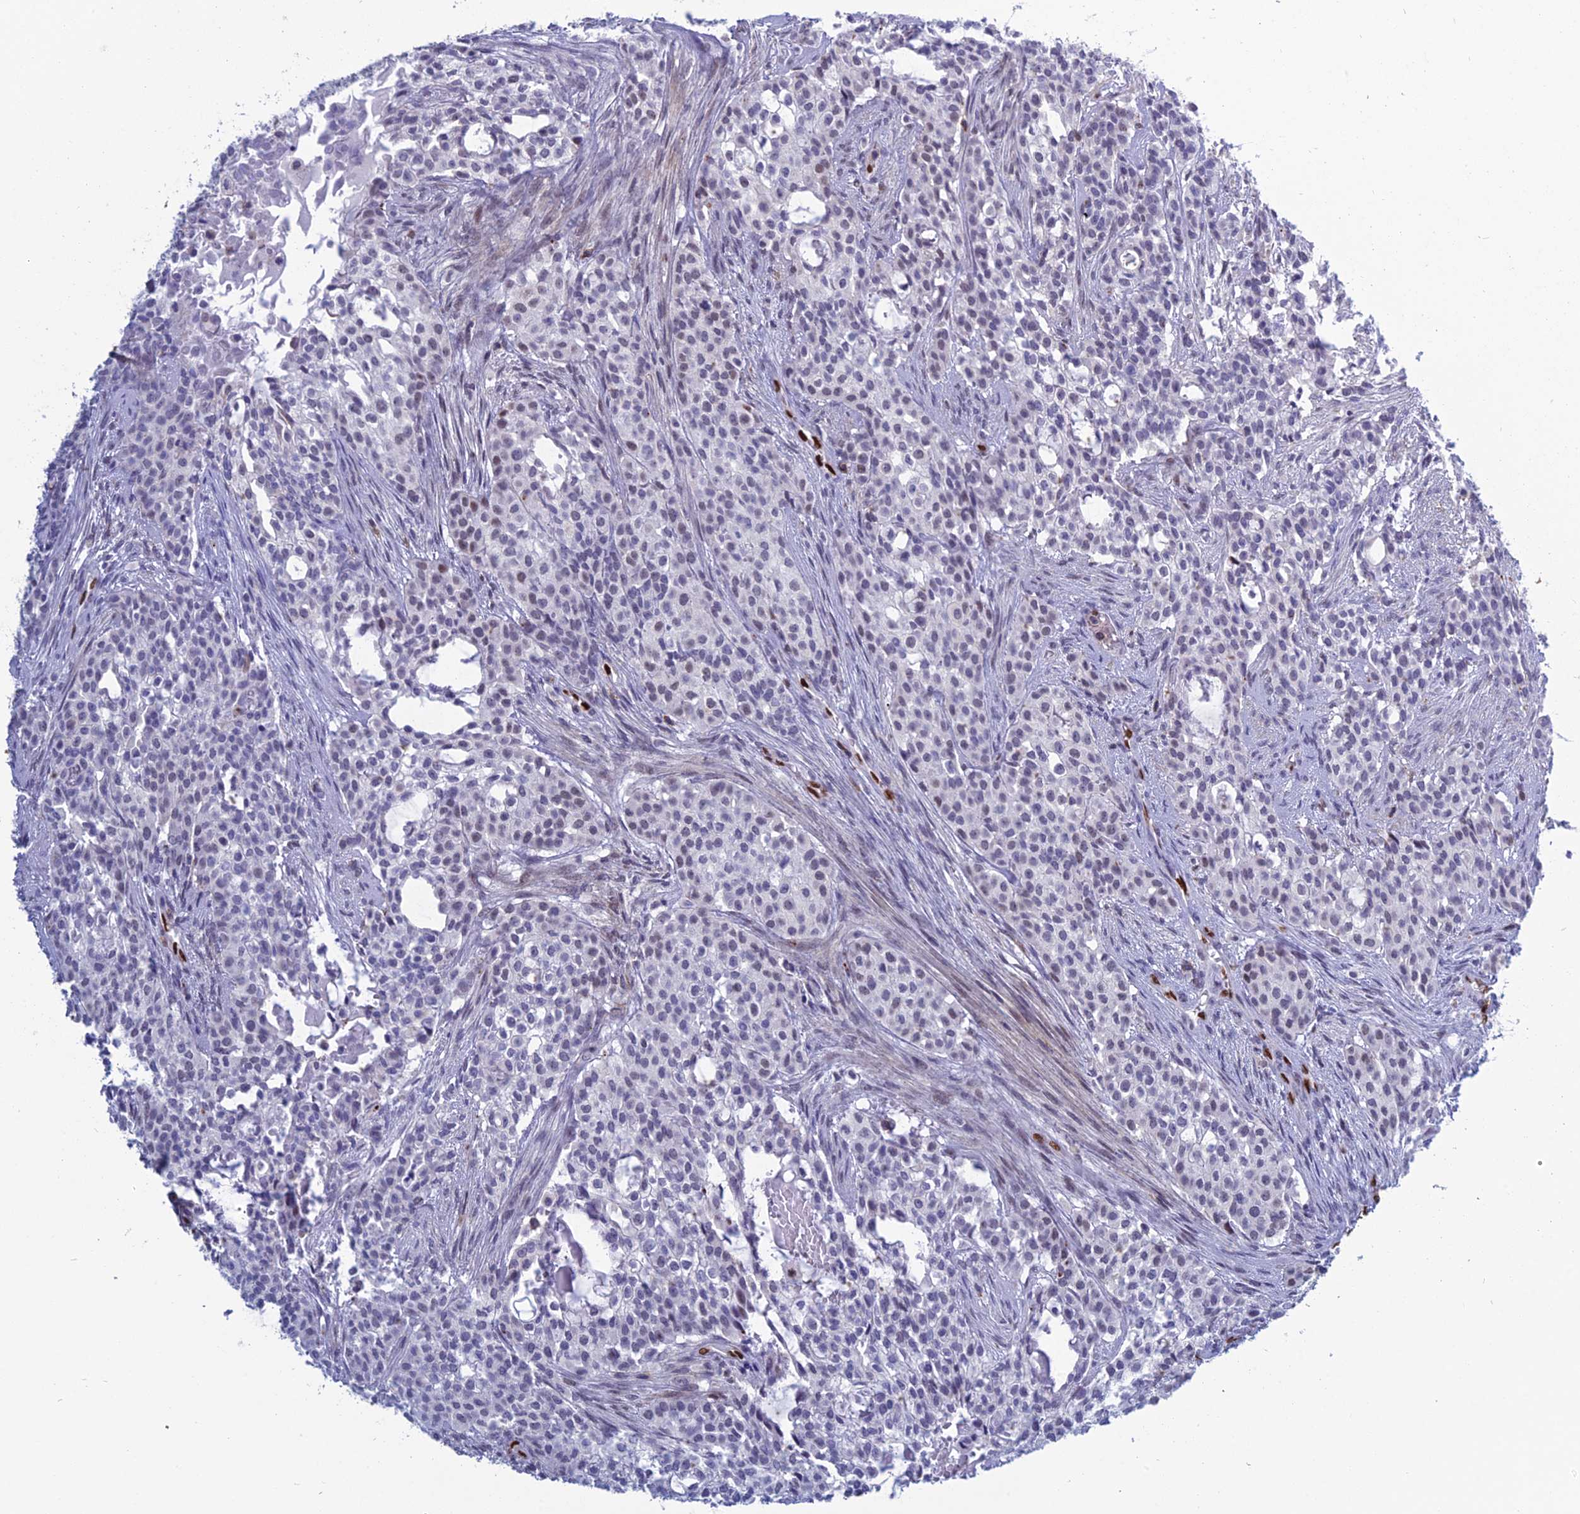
{"staining": {"intensity": "negative", "quantity": "none", "location": "none"}, "tissue": "head and neck cancer", "cell_type": "Tumor cells", "image_type": "cancer", "snomed": [{"axis": "morphology", "description": "Adenocarcinoma, NOS"}, {"axis": "topography", "description": "Head-Neck"}], "caption": "IHC of human adenocarcinoma (head and neck) exhibits no expression in tumor cells.", "gene": "NOL4L", "patient": {"sex": "male", "age": 81}}